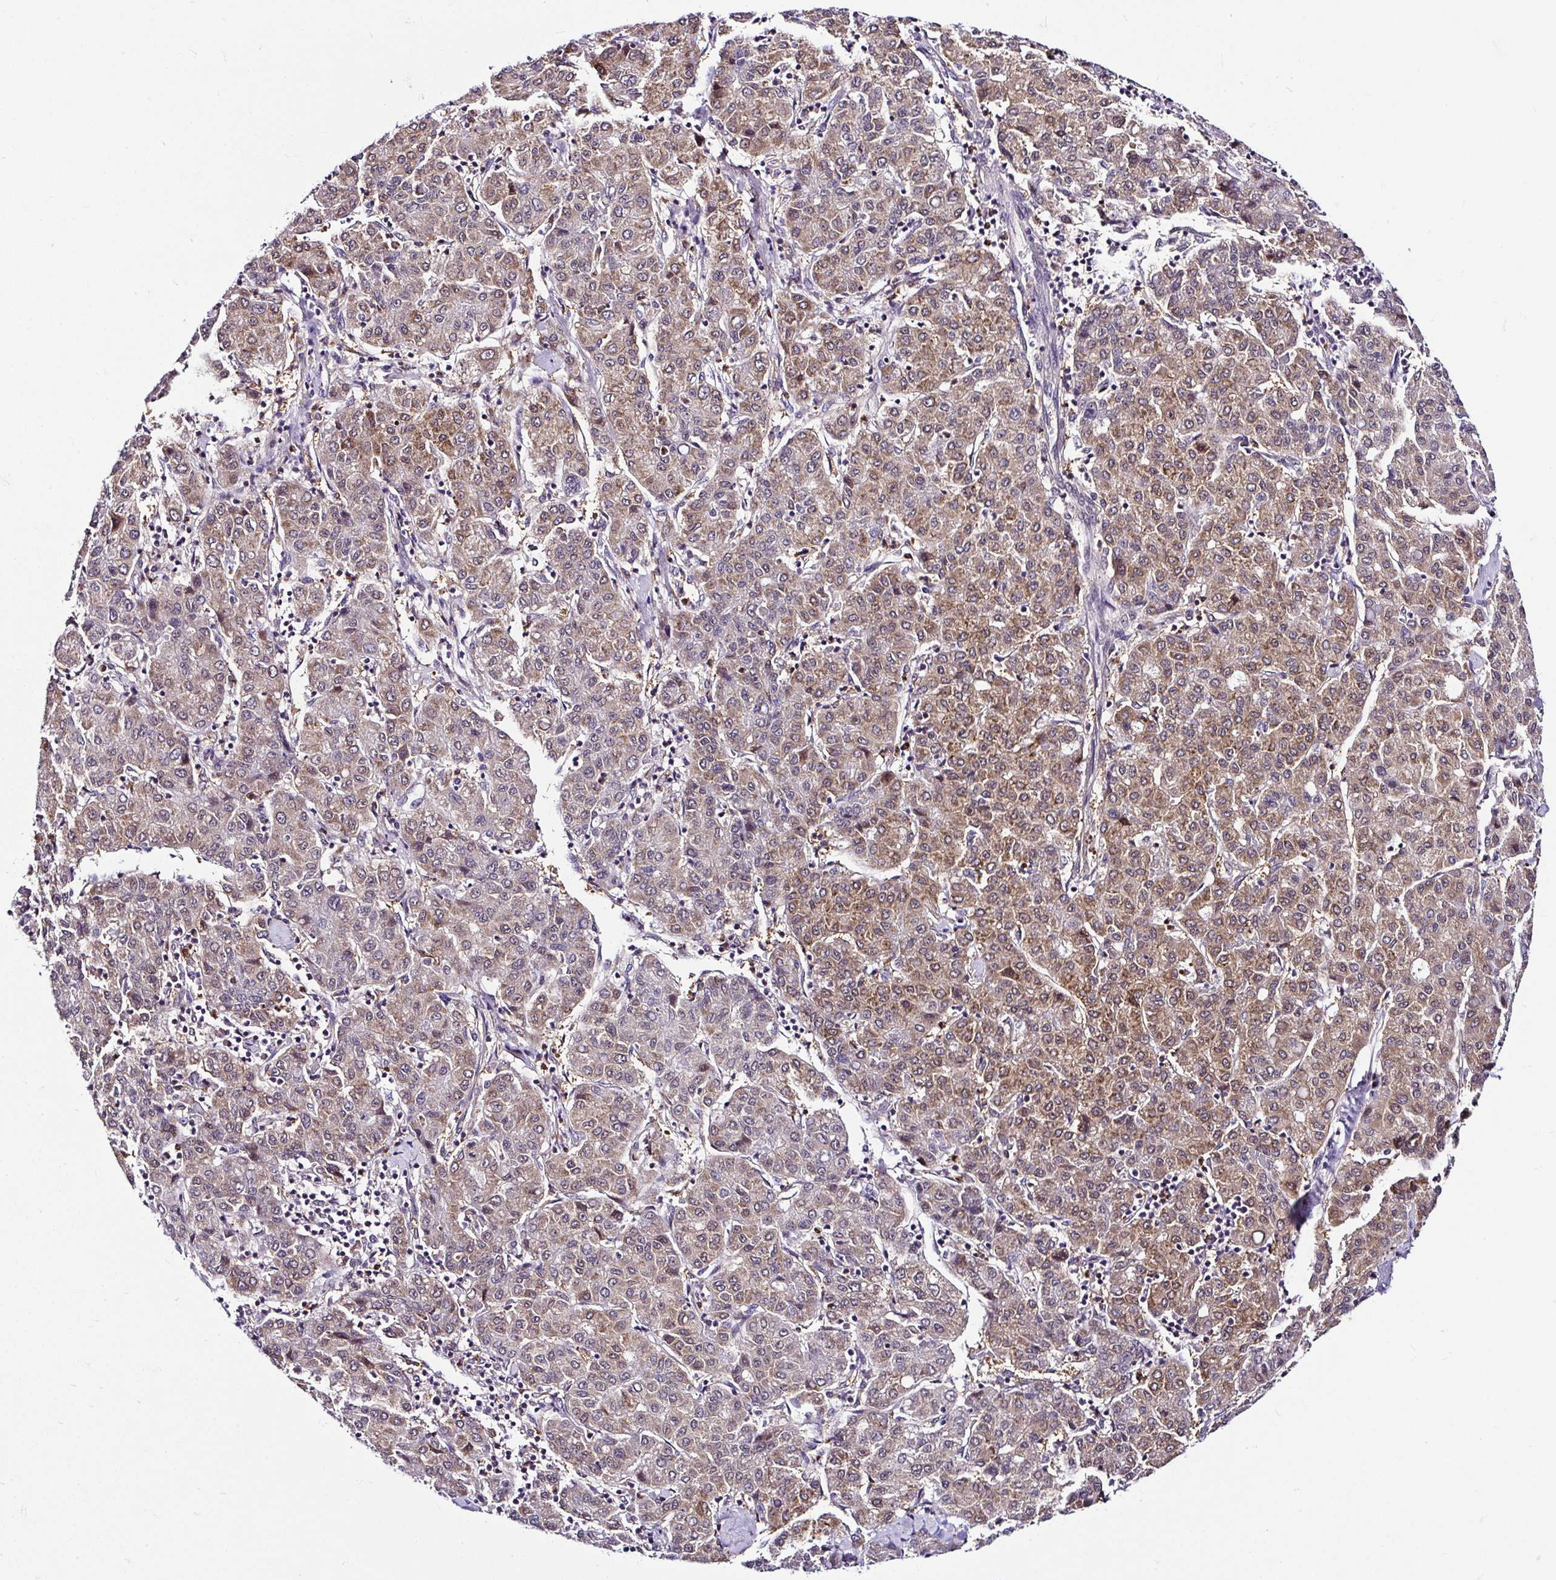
{"staining": {"intensity": "moderate", "quantity": "25%-75%", "location": "cytoplasmic/membranous"}, "tissue": "liver cancer", "cell_type": "Tumor cells", "image_type": "cancer", "snomed": [{"axis": "morphology", "description": "Carcinoma, Hepatocellular, NOS"}, {"axis": "topography", "description": "Liver"}], "caption": "This is a histology image of IHC staining of hepatocellular carcinoma (liver), which shows moderate positivity in the cytoplasmic/membranous of tumor cells.", "gene": "PIN4", "patient": {"sex": "male", "age": 65}}